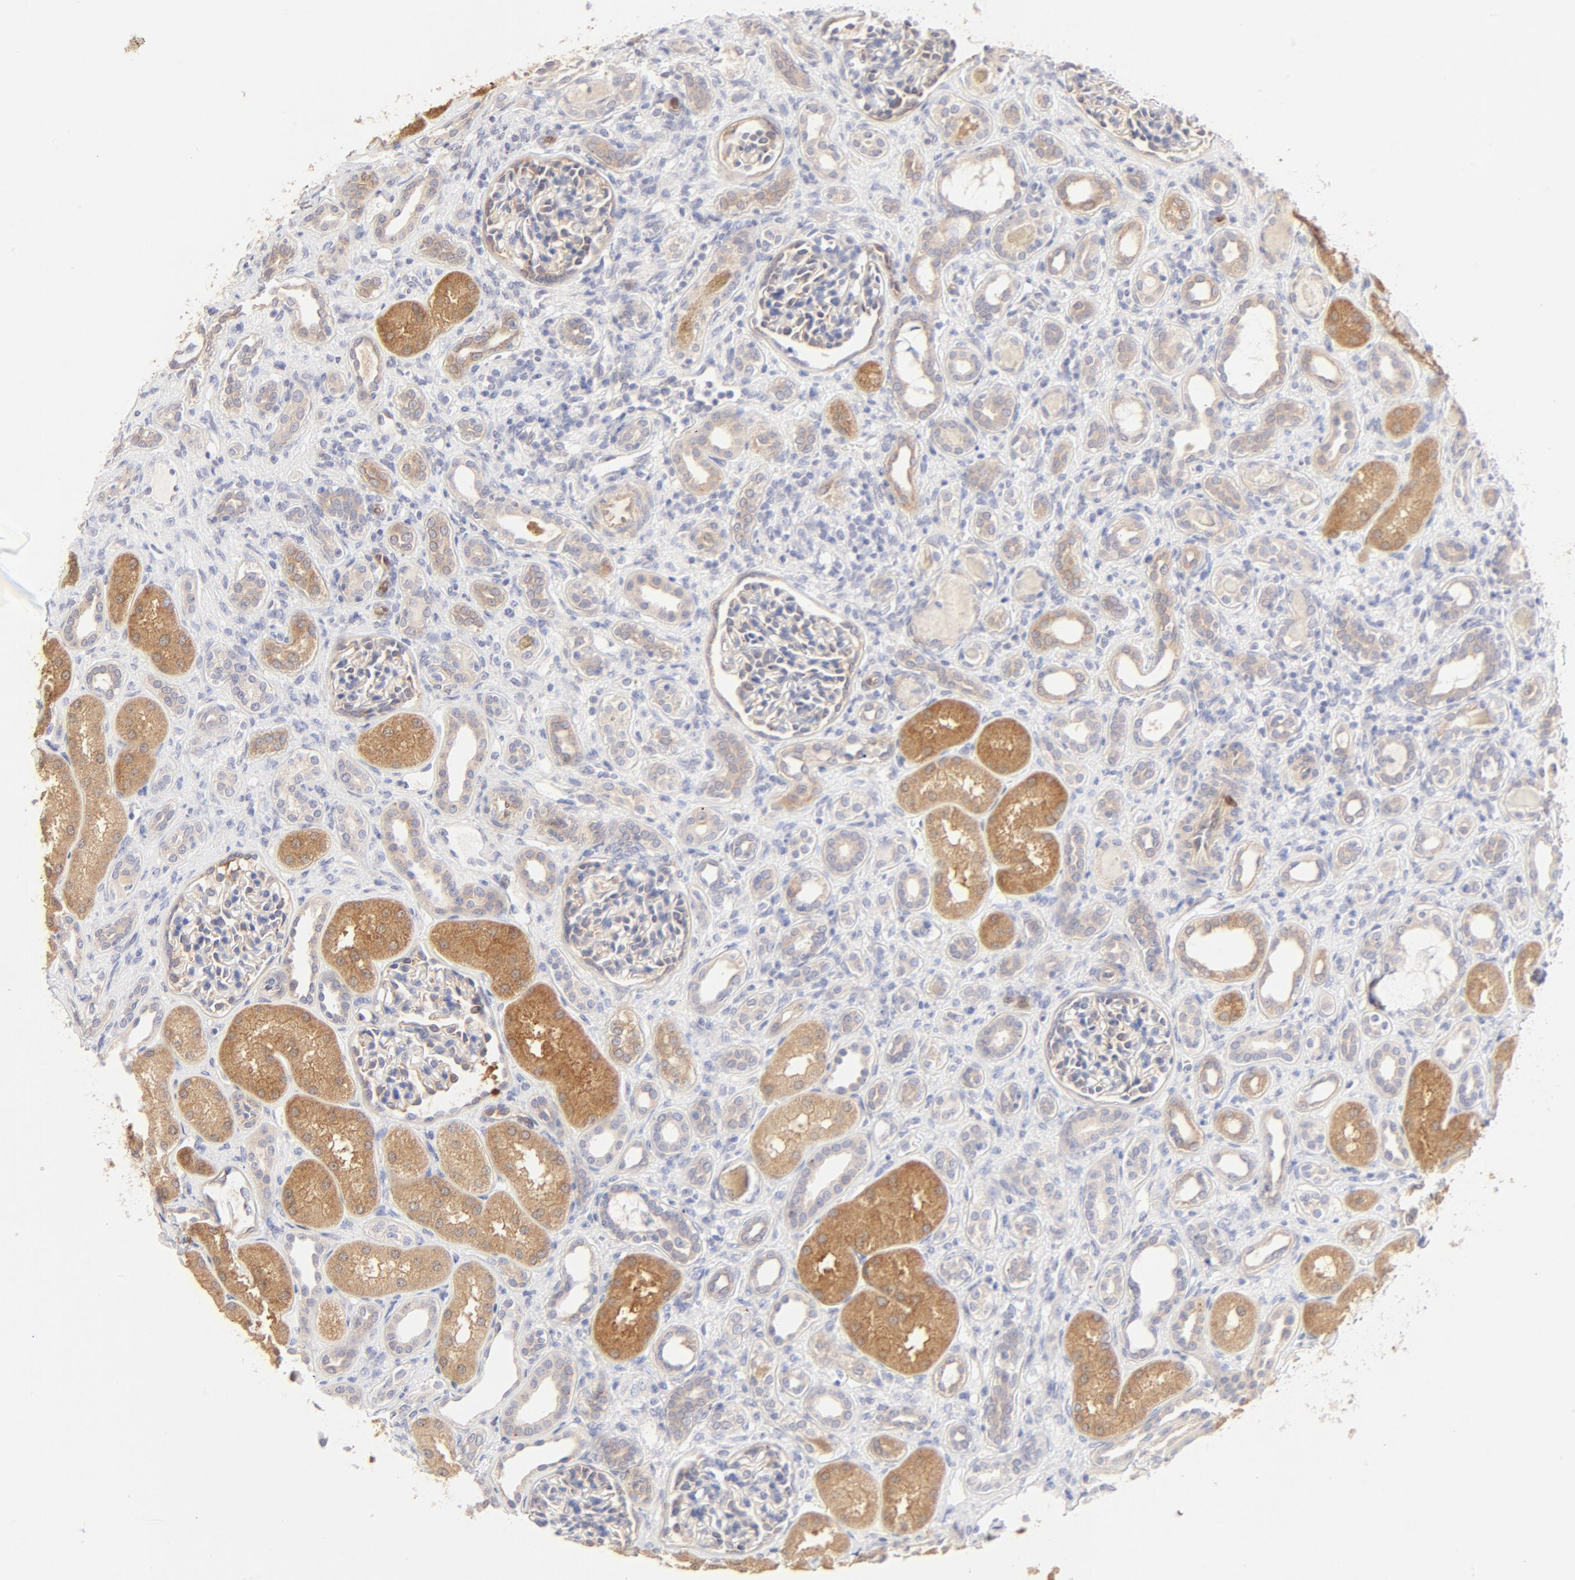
{"staining": {"intensity": "weak", "quantity": "<25%", "location": "cytoplasmic/membranous"}, "tissue": "kidney", "cell_type": "Cells in glomeruli", "image_type": "normal", "snomed": [{"axis": "morphology", "description": "Normal tissue, NOS"}, {"axis": "topography", "description": "Kidney"}], "caption": "This is an immunohistochemistry micrograph of normal human kidney. There is no expression in cells in glomeruli.", "gene": "NKX2", "patient": {"sex": "male", "age": 7}}